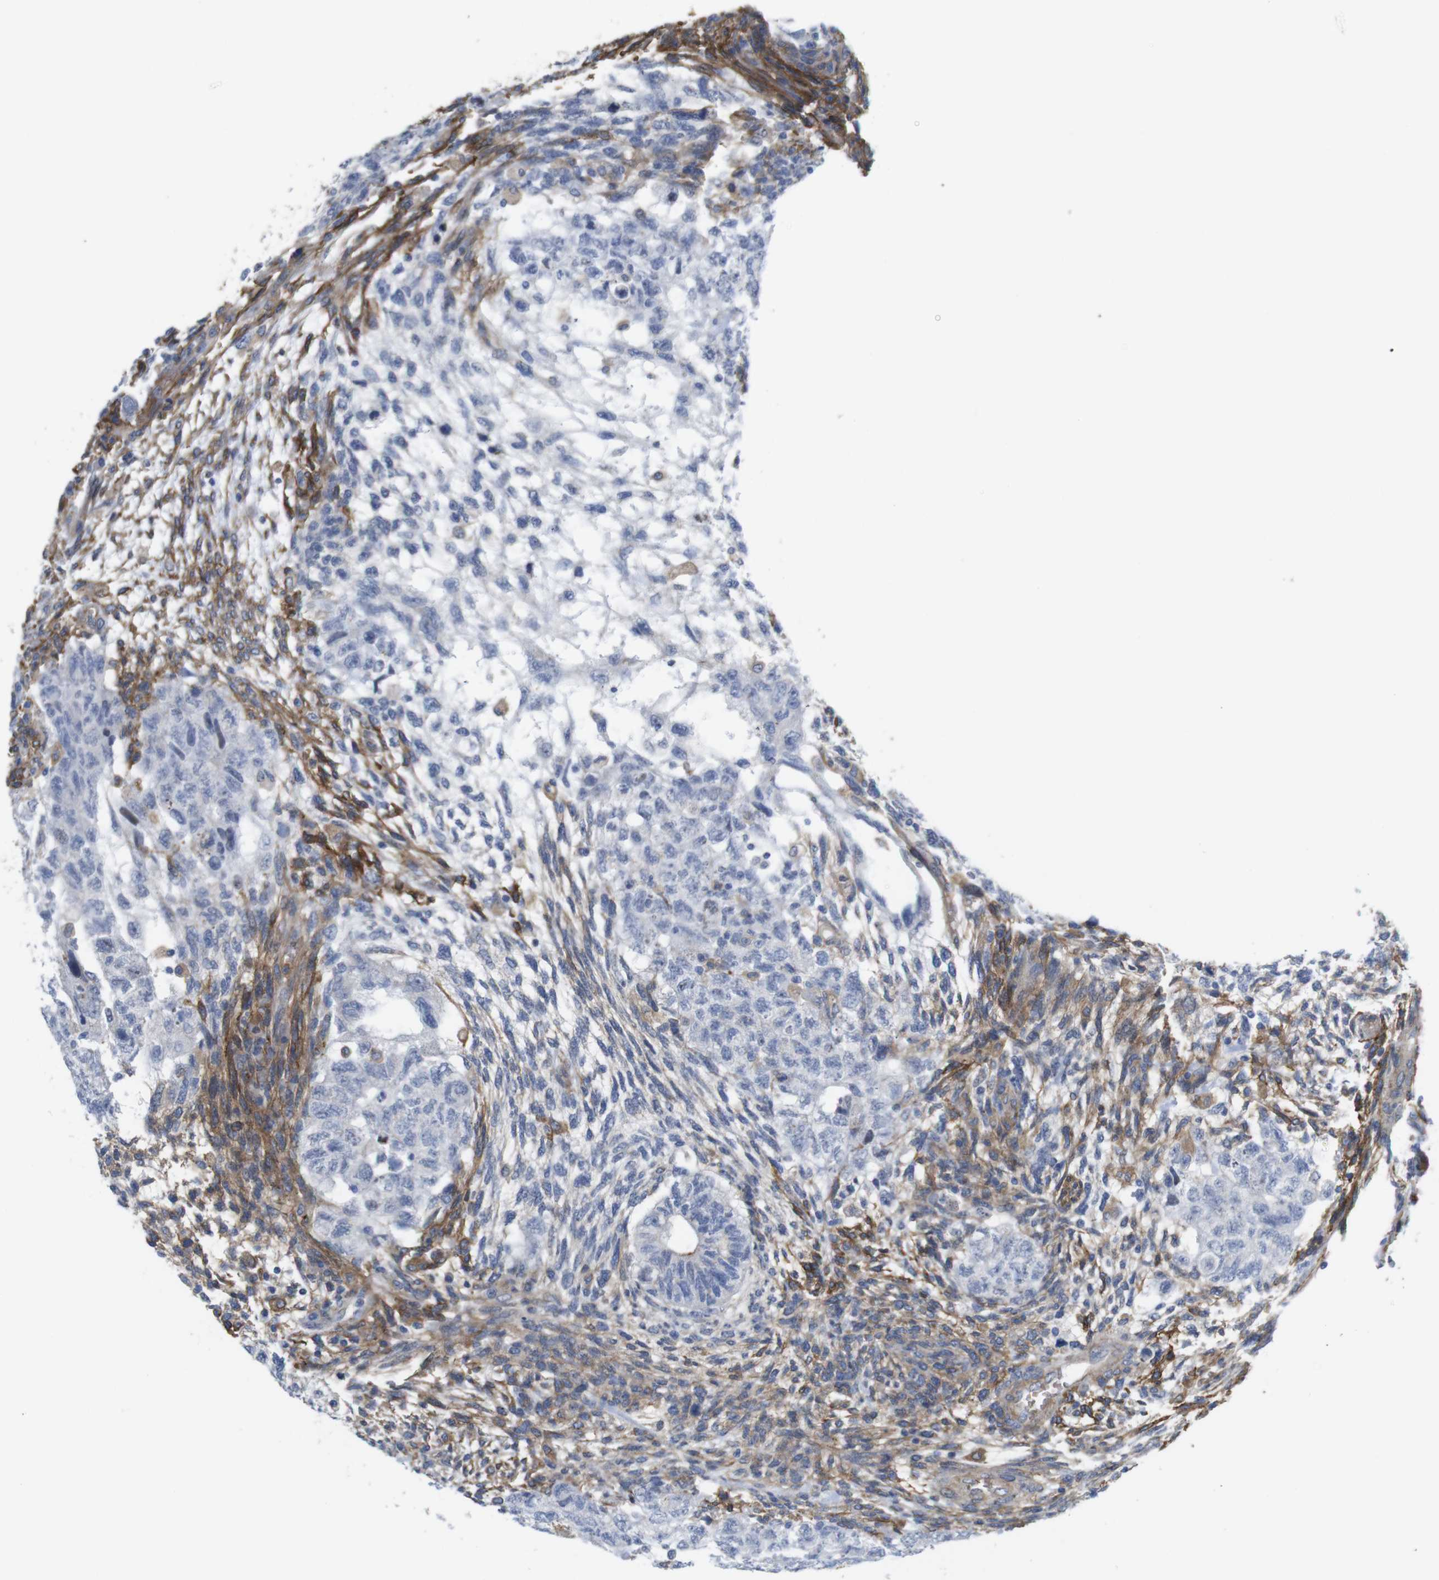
{"staining": {"intensity": "negative", "quantity": "none", "location": "none"}, "tissue": "testis cancer", "cell_type": "Tumor cells", "image_type": "cancer", "snomed": [{"axis": "morphology", "description": "Normal tissue, NOS"}, {"axis": "morphology", "description": "Carcinoma, Embryonal, NOS"}, {"axis": "topography", "description": "Testis"}], "caption": "Immunohistochemistry image of neoplastic tissue: human testis cancer stained with DAB exhibits no significant protein staining in tumor cells.", "gene": "CYBRD1", "patient": {"sex": "male", "age": 36}}